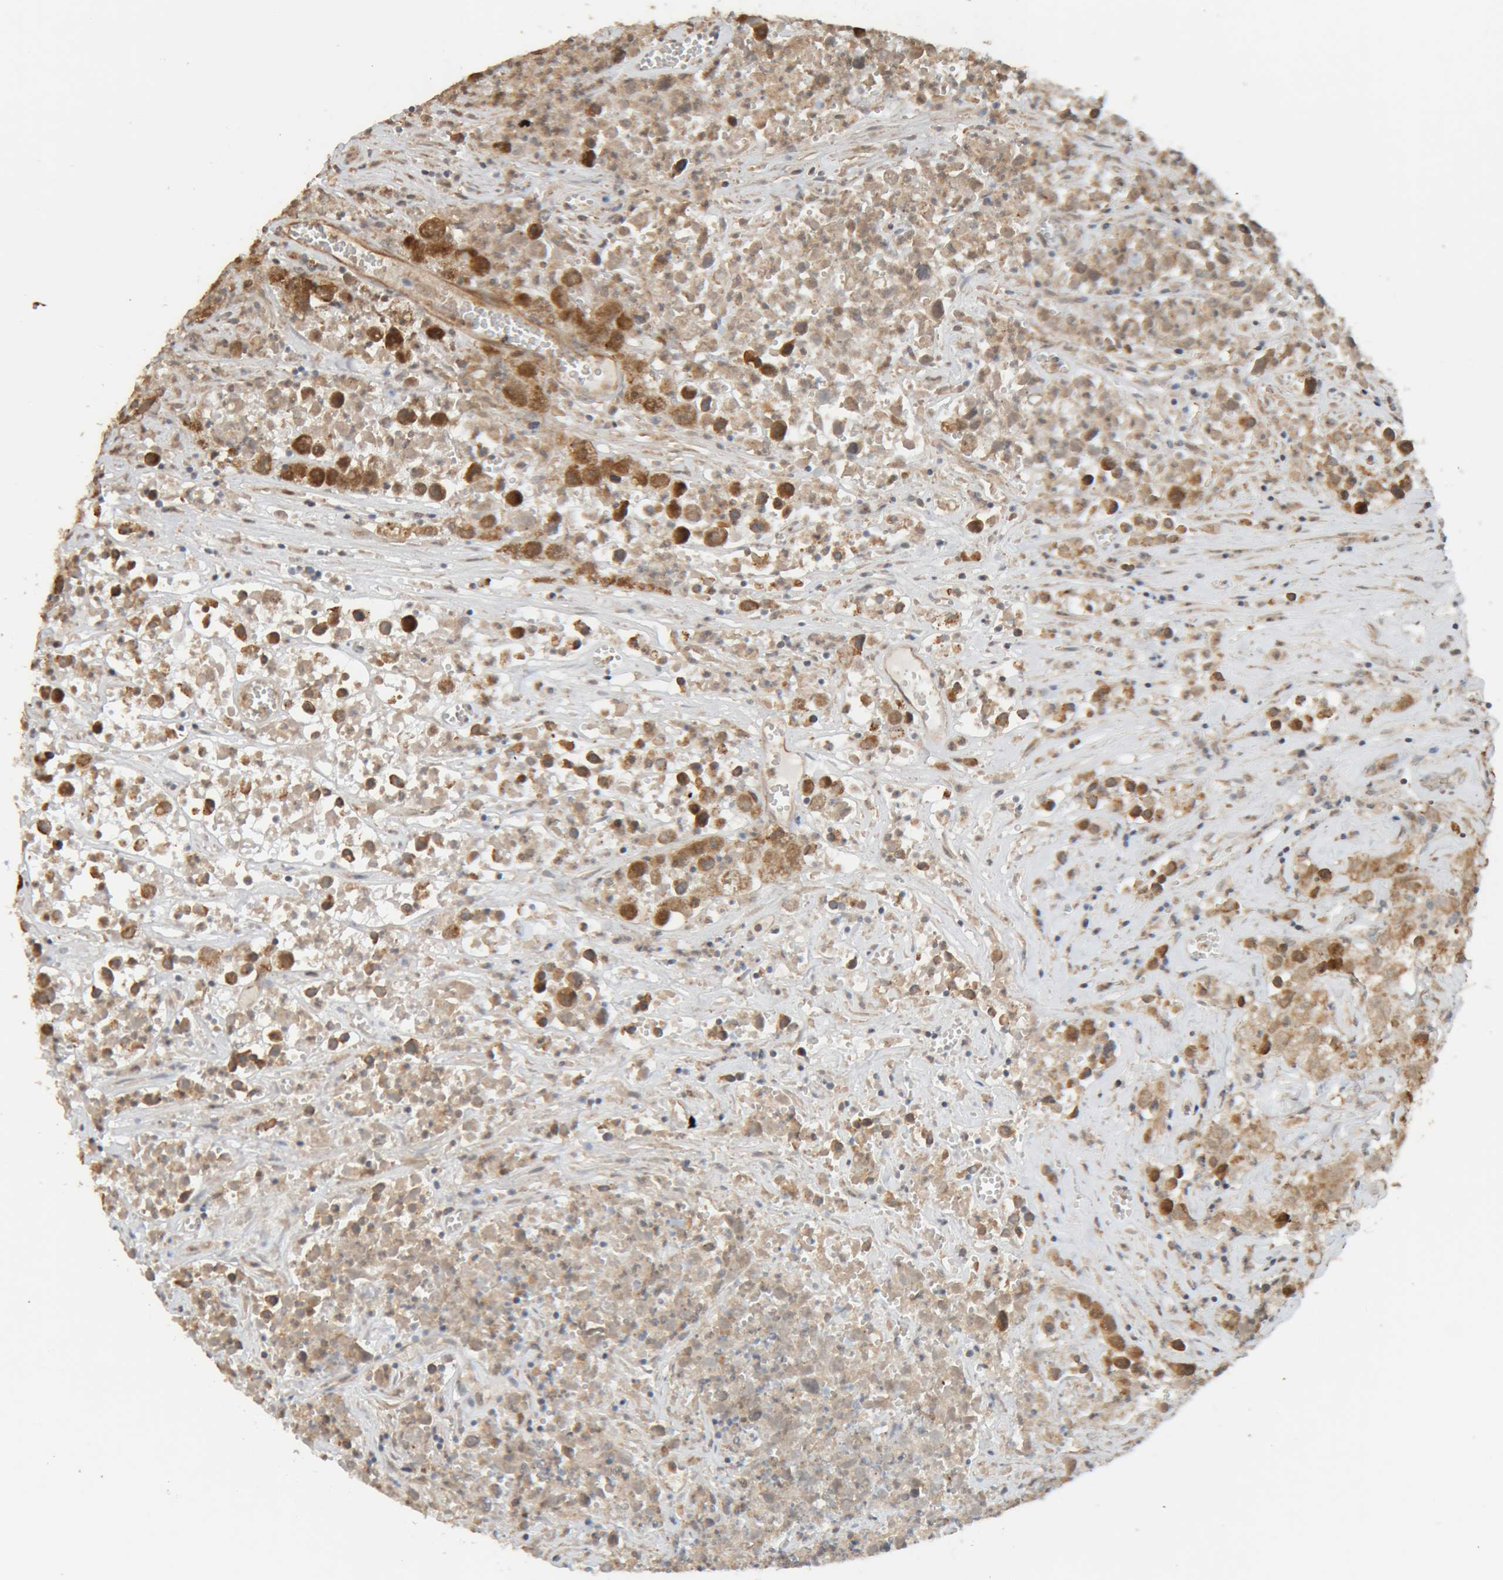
{"staining": {"intensity": "moderate", "quantity": "25%-75%", "location": "cytoplasmic/membranous,nuclear"}, "tissue": "testis cancer", "cell_type": "Tumor cells", "image_type": "cancer", "snomed": [{"axis": "morphology", "description": "Seminoma, NOS"}, {"axis": "morphology", "description": "Carcinoma, Embryonal, NOS"}, {"axis": "topography", "description": "Testis"}], "caption": "Human testis cancer stained for a protein (brown) reveals moderate cytoplasmic/membranous and nuclear positive staining in approximately 25%-75% of tumor cells.", "gene": "GINS4", "patient": {"sex": "male", "age": 43}}